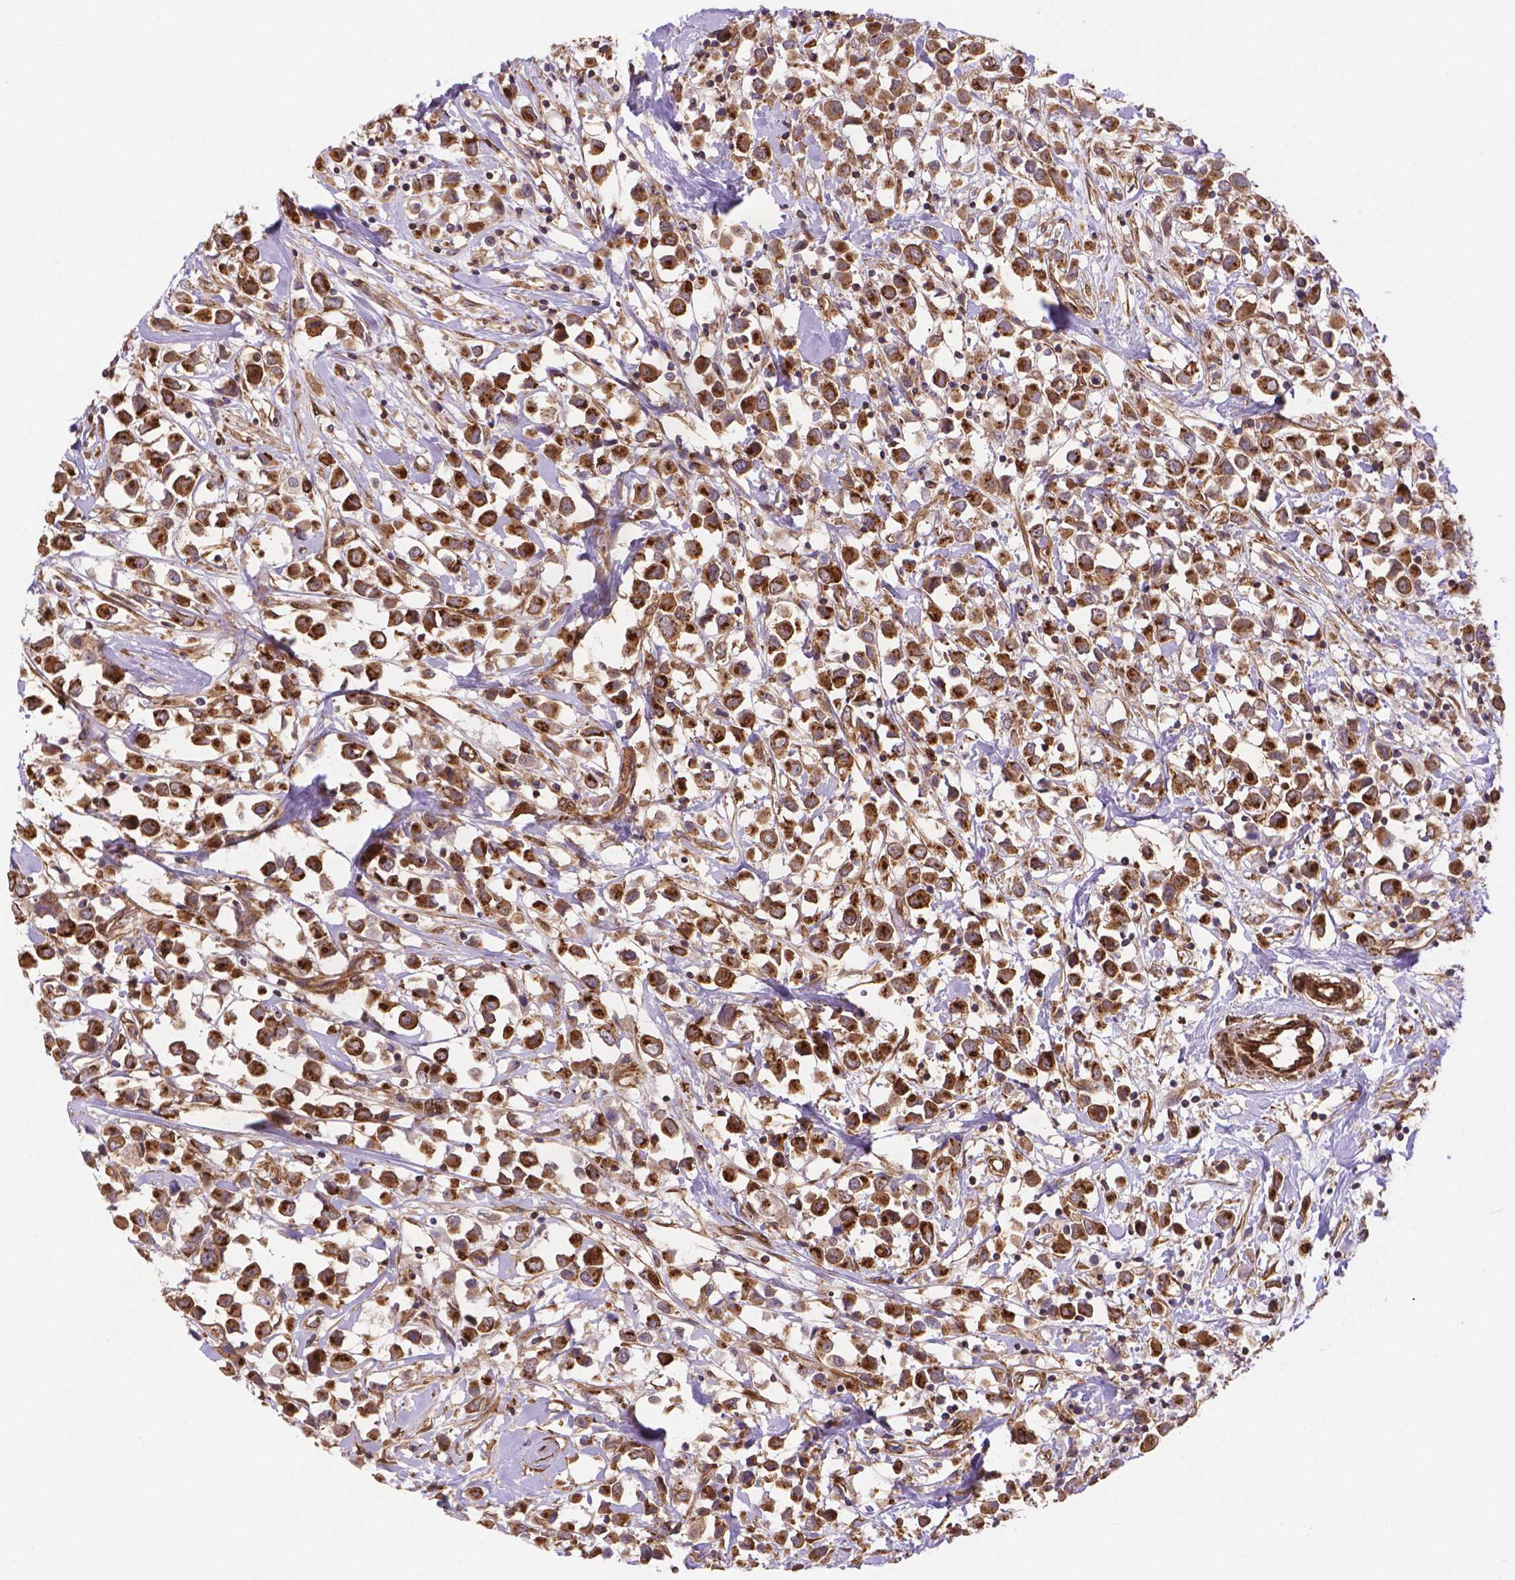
{"staining": {"intensity": "strong", "quantity": ">75%", "location": "cytoplasmic/membranous"}, "tissue": "breast cancer", "cell_type": "Tumor cells", "image_type": "cancer", "snomed": [{"axis": "morphology", "description": "Duct carcinoma"}, {"axis": "topography", "description": "Breast"}], "caption": "About >75% of tumor cells in human breast invasive ductal carcinoma reveal strong cytoplasmic/membranous protein expression as visualized by brown immunohistochemical staining.", "gene": "YAP1", "patient": {"sex": "female", "age": 61}}